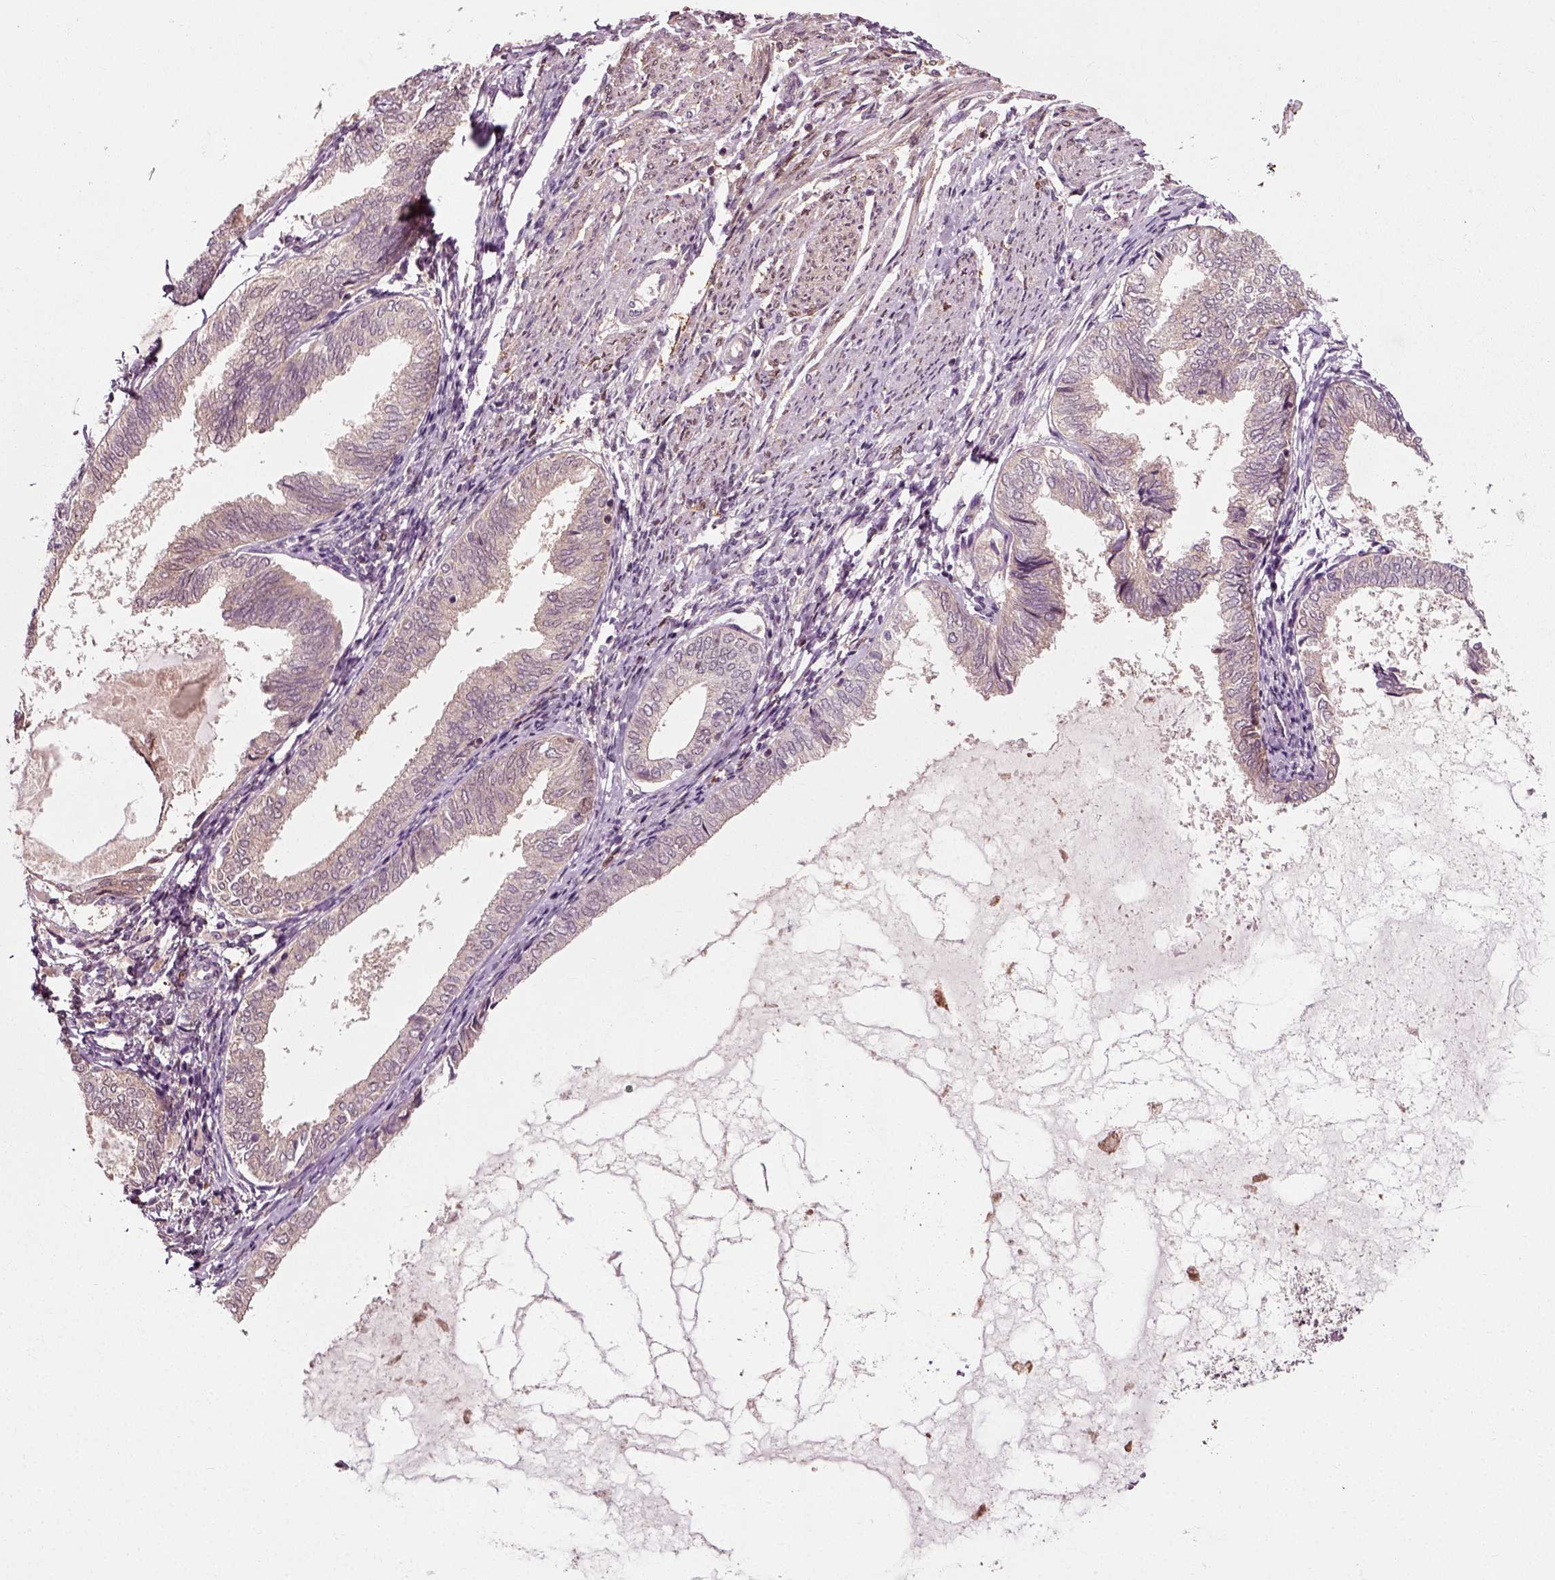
{"staining": {"intensity": "weak", "quantity": "<25%", "location": "cytoplasmic/membranous"}, "tissue": "endometrial cancer", "cell_type": "Tumor cells", "image_type": "cancer", "snomed": [{"axis": "morphology", "description": "Adenocarcinoma, NOS"}, {"axis": "topography", "description": "Endometrium"}], "caption": "Endometrial adenocarcinoma was stained to show a protein in brown. There is no significant positivity in tumor cells.", "gene": "PLCD3", "patient": {"sex": "female", "age": 68}}